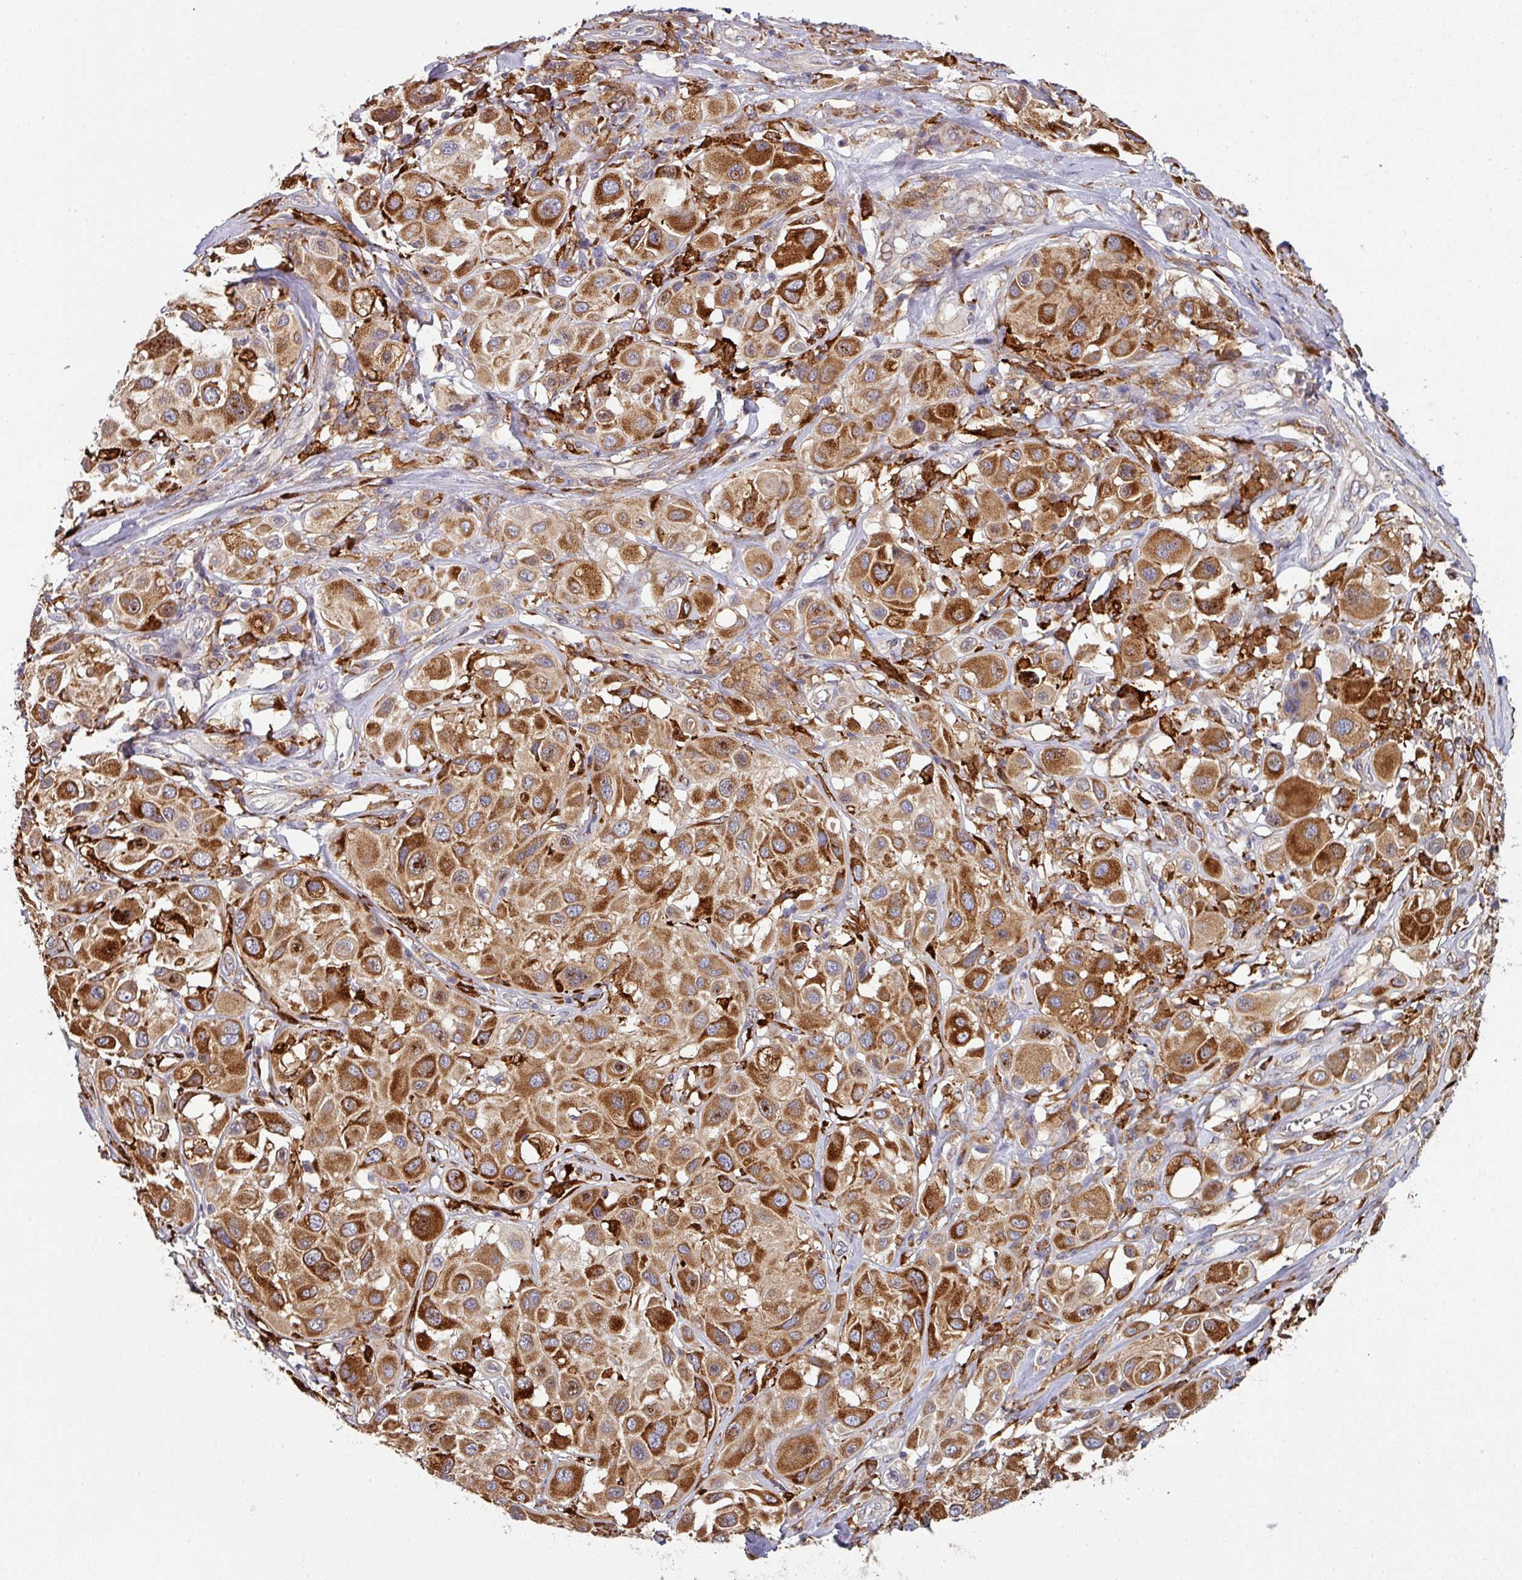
{"staining": {"intensity": "strong", "quantity": ">75%", "location": "cytoplasmic/membranous"}, "tissue": "melanoma", "cell_type": "Tumor cells", "image_type": "cancer", "snomed": [{"axis": "morphology", "description": "Malignant melanoma, Metastatic site"}, {"axis": "topography", "description": "Skin"}], "caption": "High-magnification brightfield microscopy of melanoma stained with DAB (3,3'-diaminobenzidine) (brown) and counterstained with hematoxylin (blue). tumor cells exhibit strong cytoplasmic/membranous expression is appreciated in approximately>75% of cells.", "gene": "ZNF268", "patient": {"sex": "male", "age": 41}}